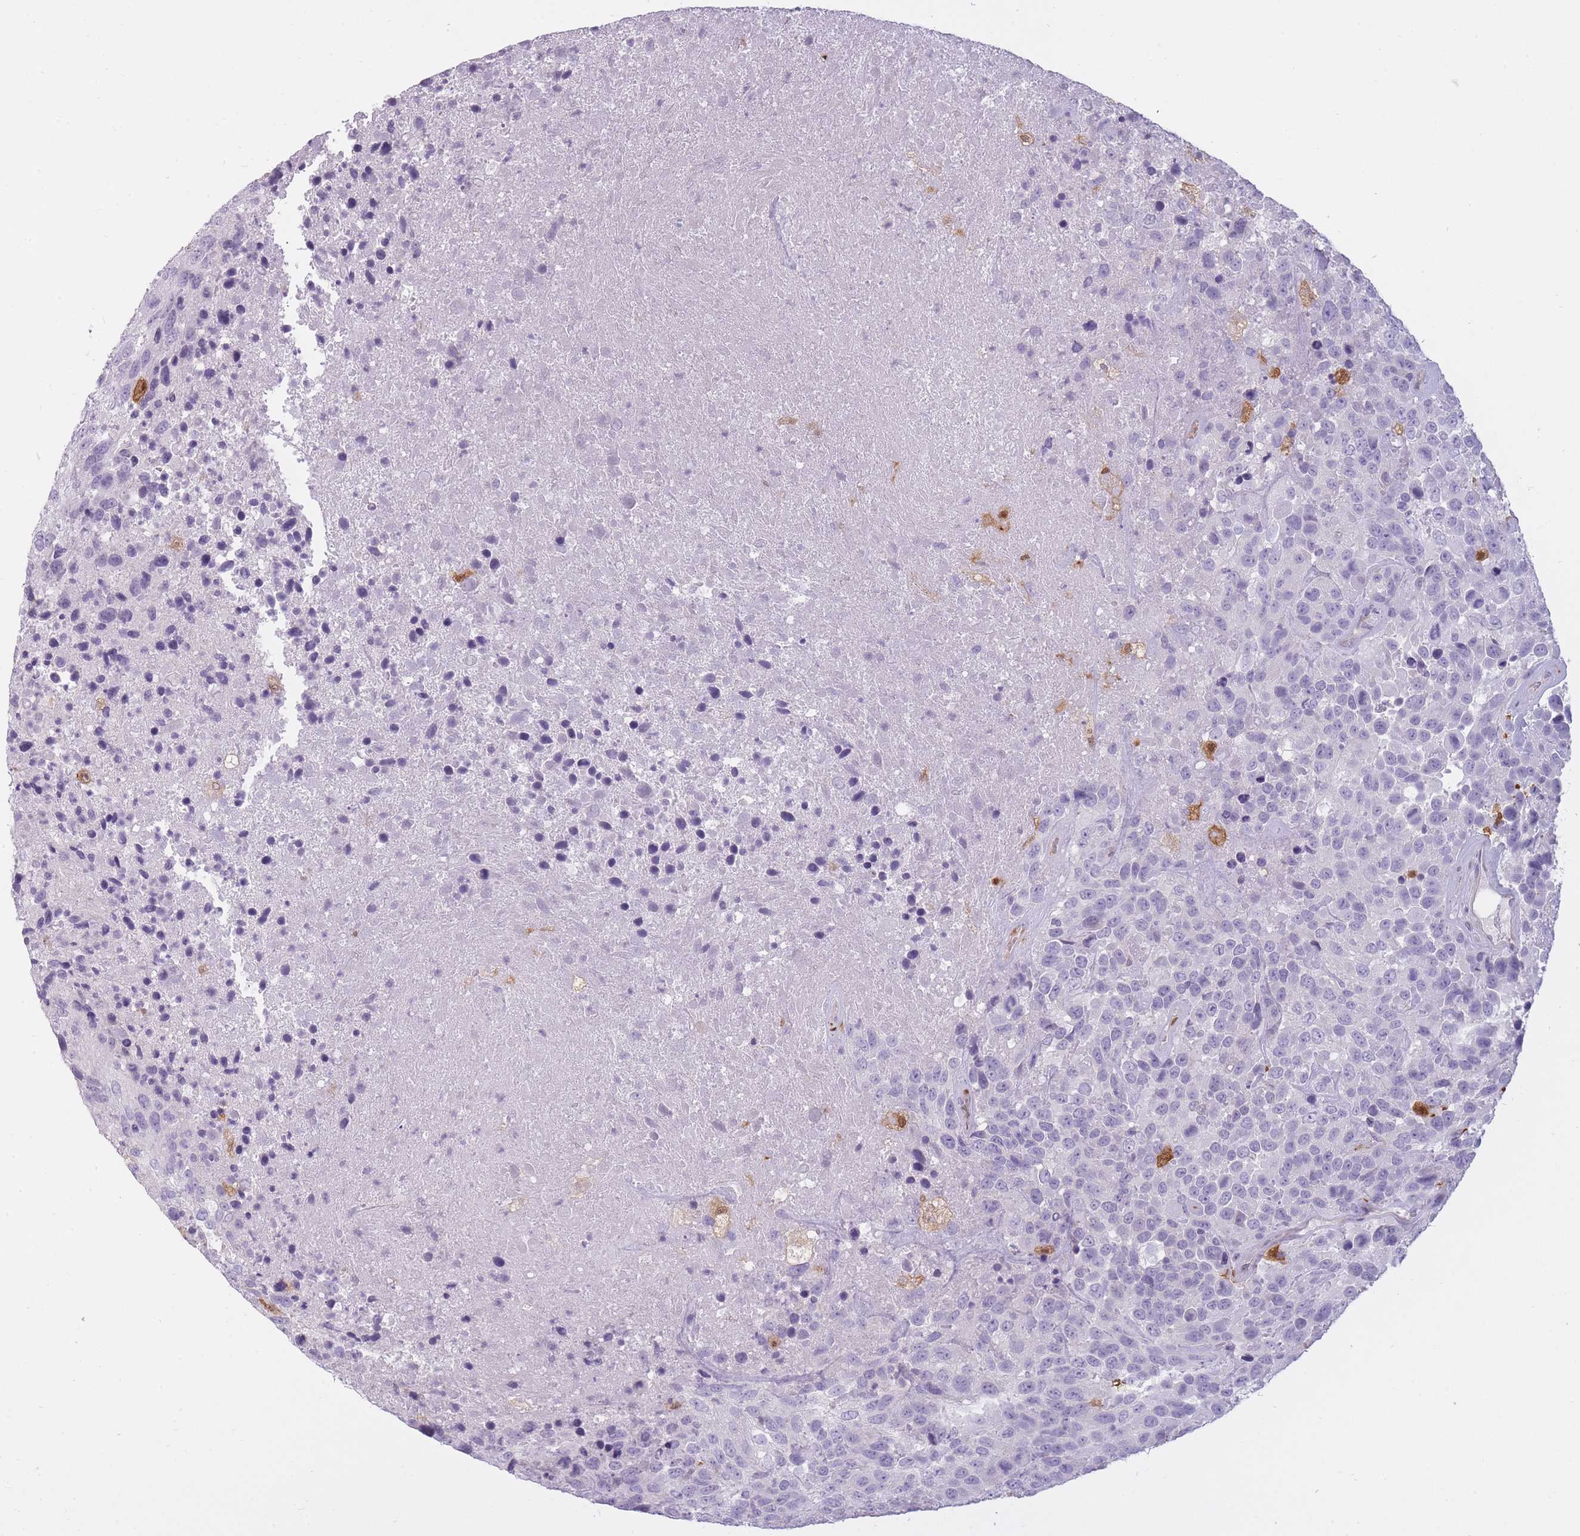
{"staining": {"intensity": "negative", "quantity": "none", "location": "none"}, "tissue": "urothelial cancer", "cell_type": "Tumor cells", "image_type": "cancer", "snomed": [{"axis": "morphology", "description": "Urothelial carcinoma, High grade"}, {"axis": "topography", "description": "Urinary bladder"}], "caption": "This histopathology image is of urothelial cancer stained with immunohistochemistry to label a protein in brown with the nuclei are counter-stained blue. There is no staining in tumor cells.", "gene": "LGALS9", "patient": {"sex": "female", "age": 70}}